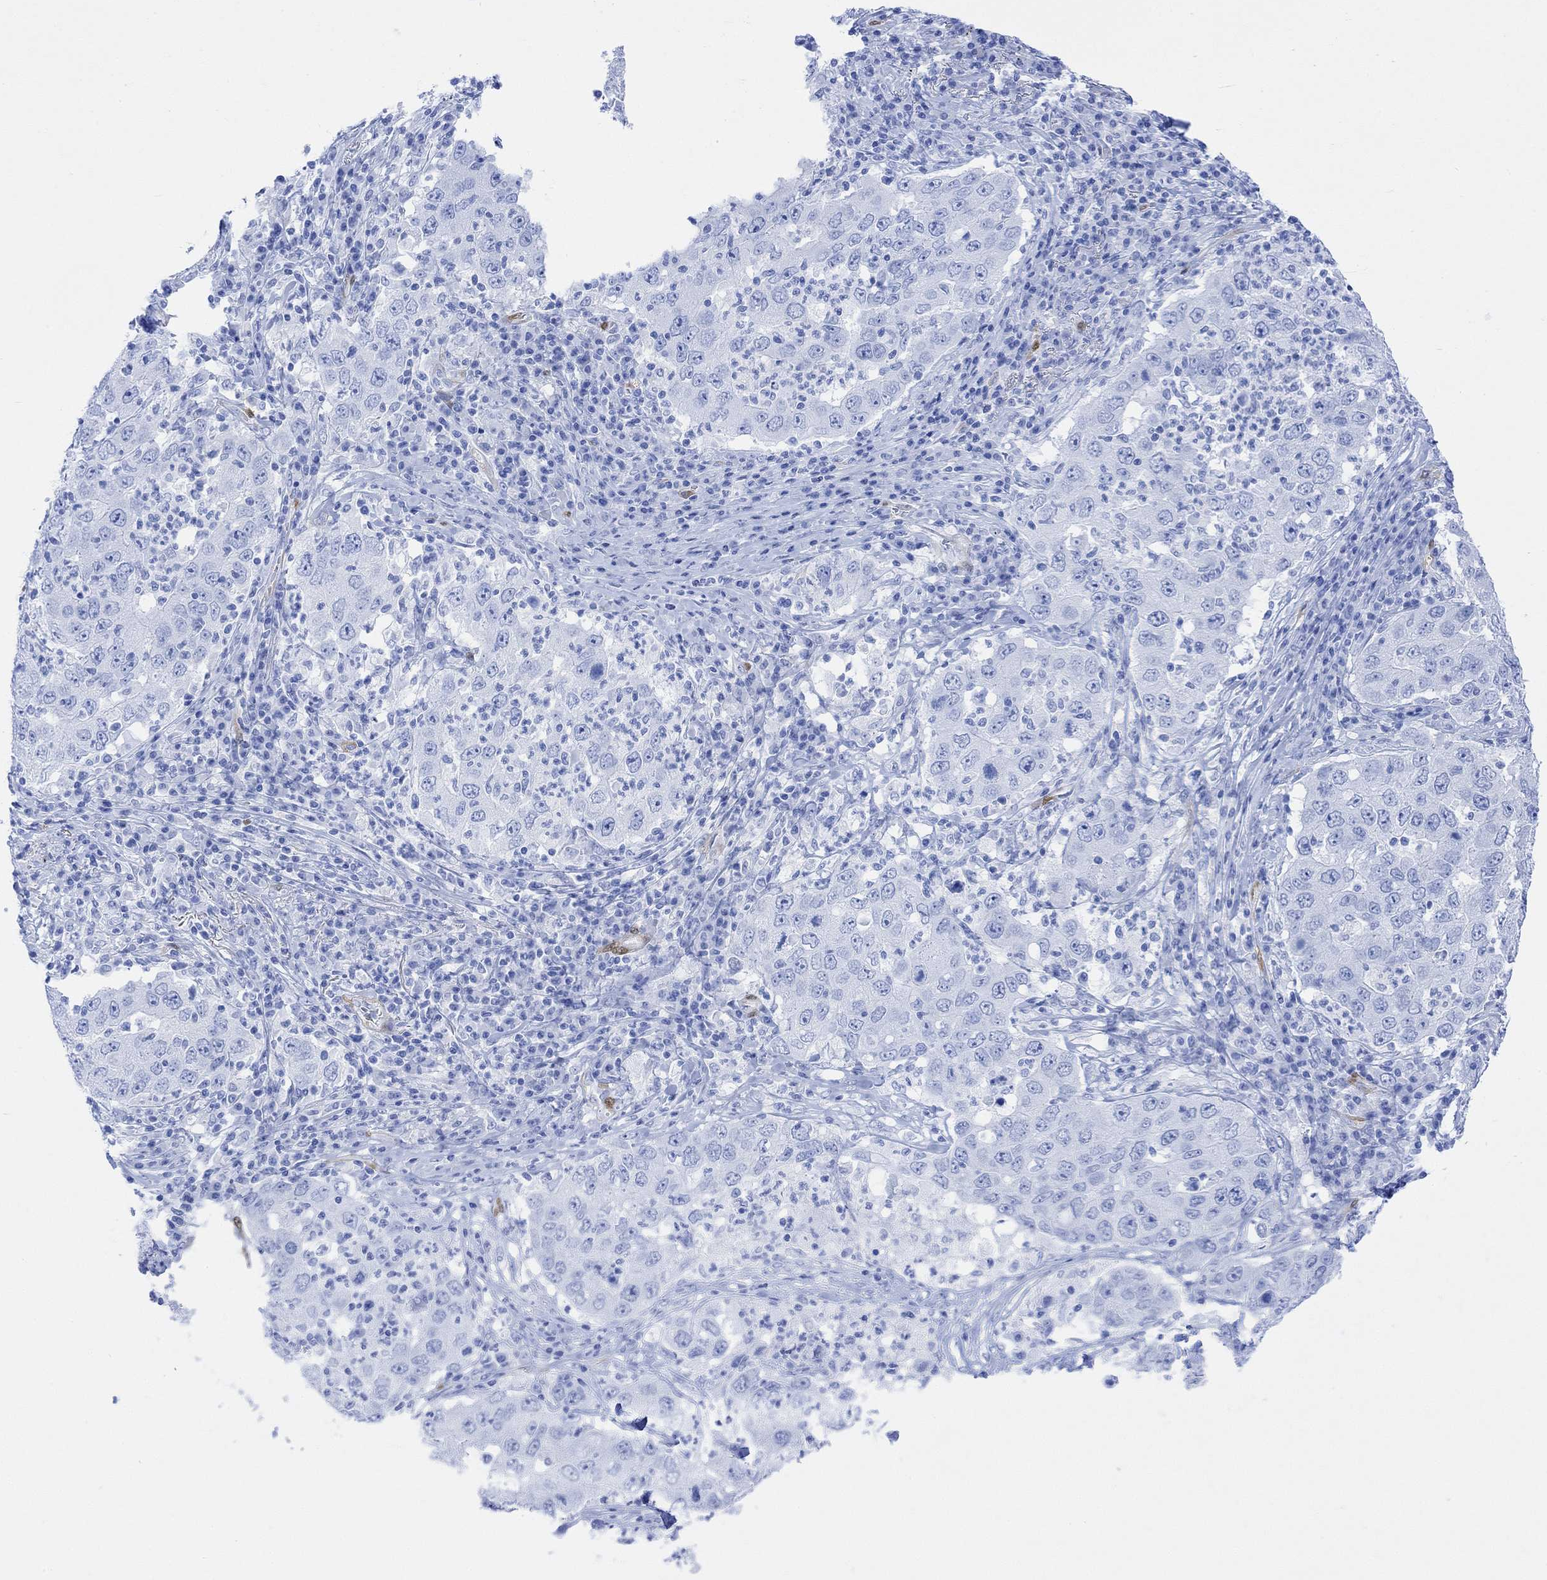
{"staining": {"intensity": "negative", "quantity": "none", "location": "none"}, "tissue": "lung cancer", "cell_type": "Tumor cells", "image_type": "cancer", "snomed": [{"axis": "morphology", "description": "Adenocarcinoma, NOS"}, {"axis": "topography", "description": "Lung"}], "caption": "Lung cancer (adenocarcinoma) stained for a protein using immunohistochemistry reveals no staining tumor cells.", "gene": "TPPP3", "patient": {"sex": "male", "age": 73}}